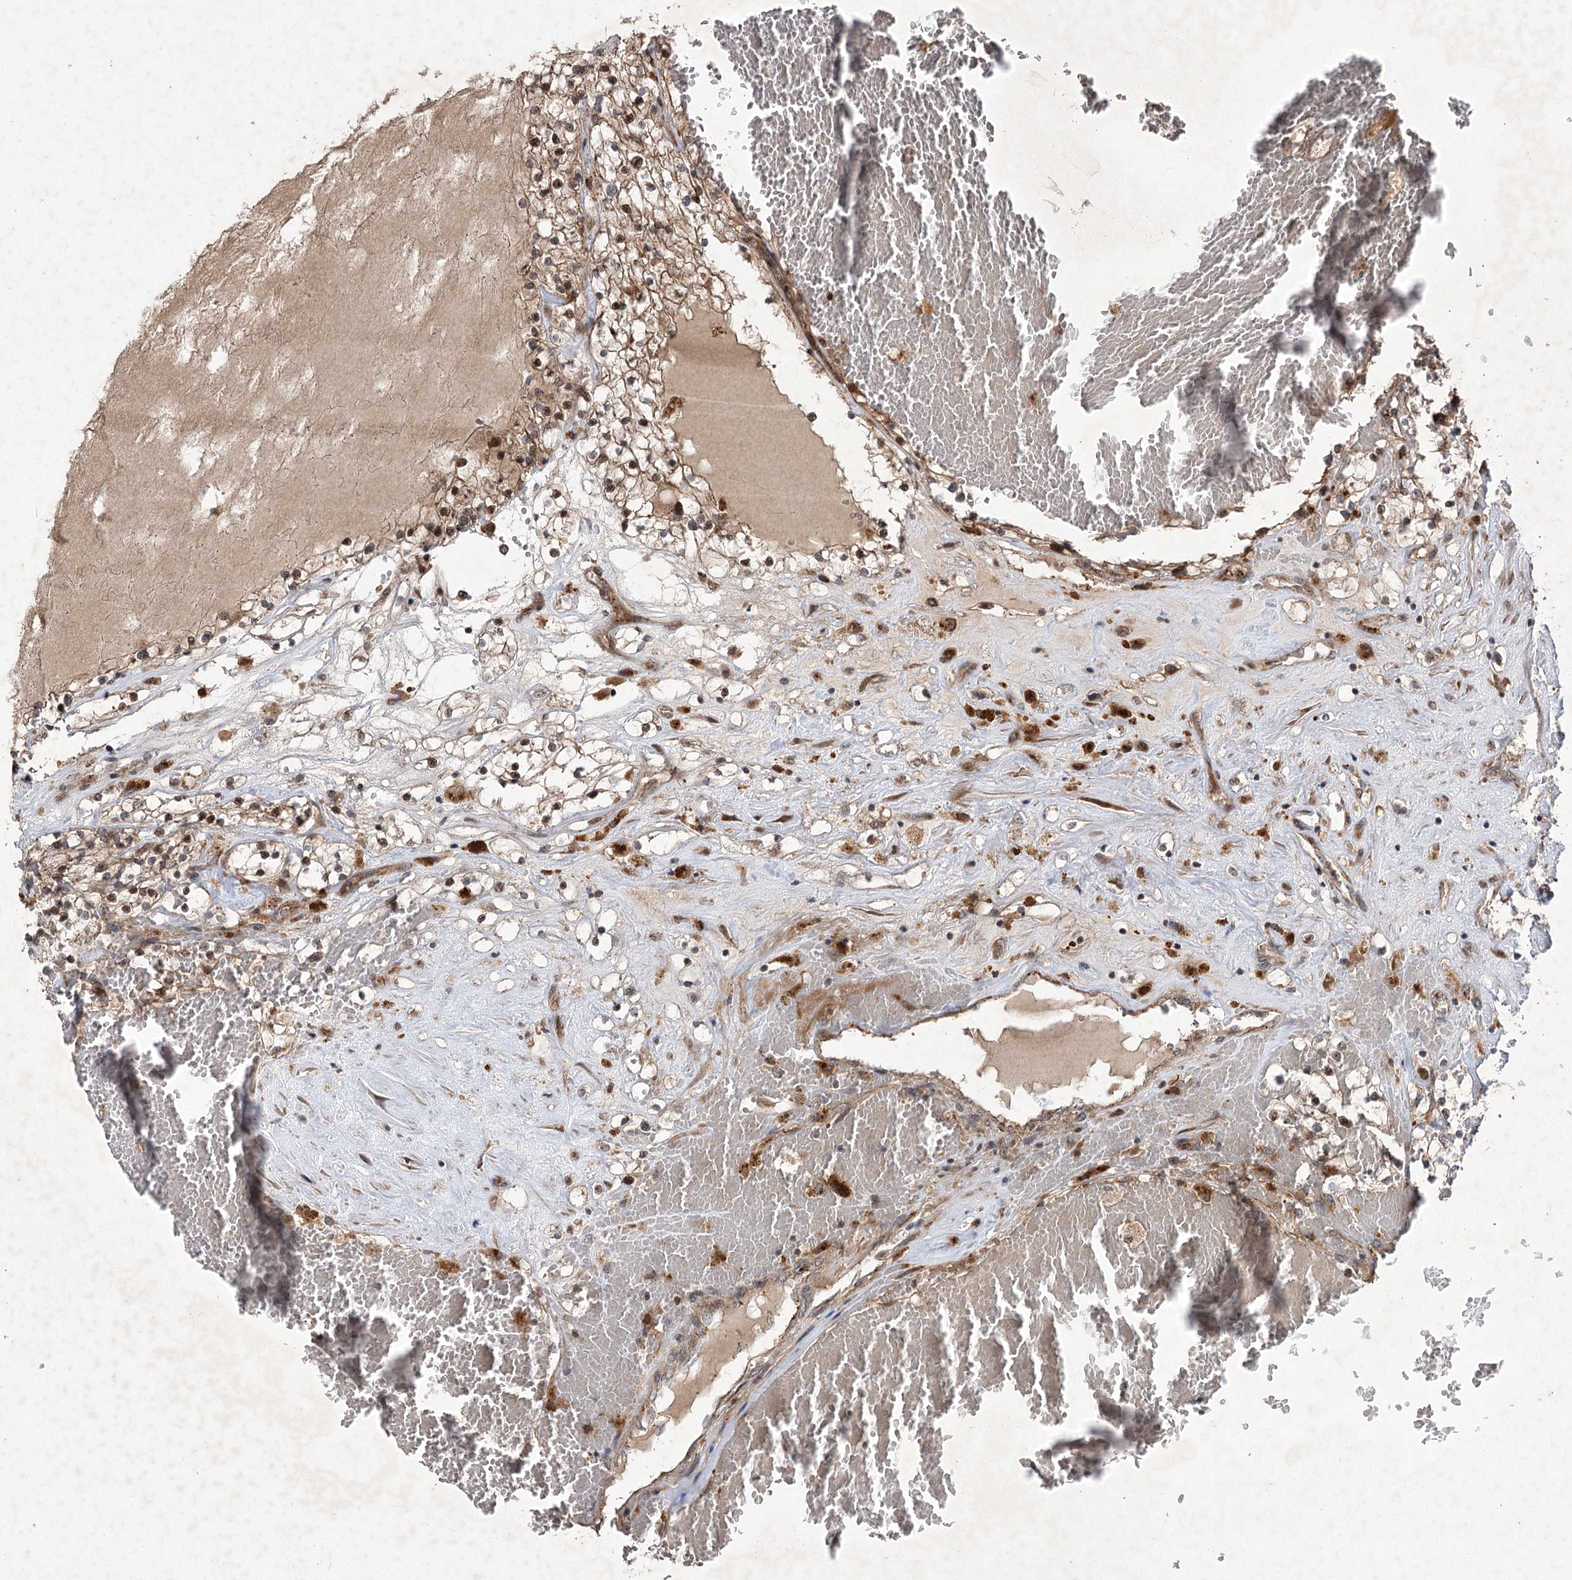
{"staining": {"intensity": "moderate", "quantity": ">75%", "location": "cytoplasmic/membranous,nuclear"}, "tissue": "renal cancer", "cell_type": "Tumor cells", "image_type": "cancer", "snomed": [{"axis": "morphology", "description": "Normal tissue, NOS"}, {"axis": "morphology", "description": "Adenocarcinoma, NOS"}, {"axis": "topography", "description": "Kidney"}], "caption": "Immunohistochemistry of human renal adenocarcinoma shows medium levels of moderate cytoplasmic/membranous and nuclear expression in about >75% of tumor cells. The staining is performed using DAB (3,3'-diaminobenzidine) brown chromogen to label protein expression. The nuclei are counter-stained blue using hematoxylin.", "gene": "METTL24", "patient": {"sex": "male", "age": 68}}